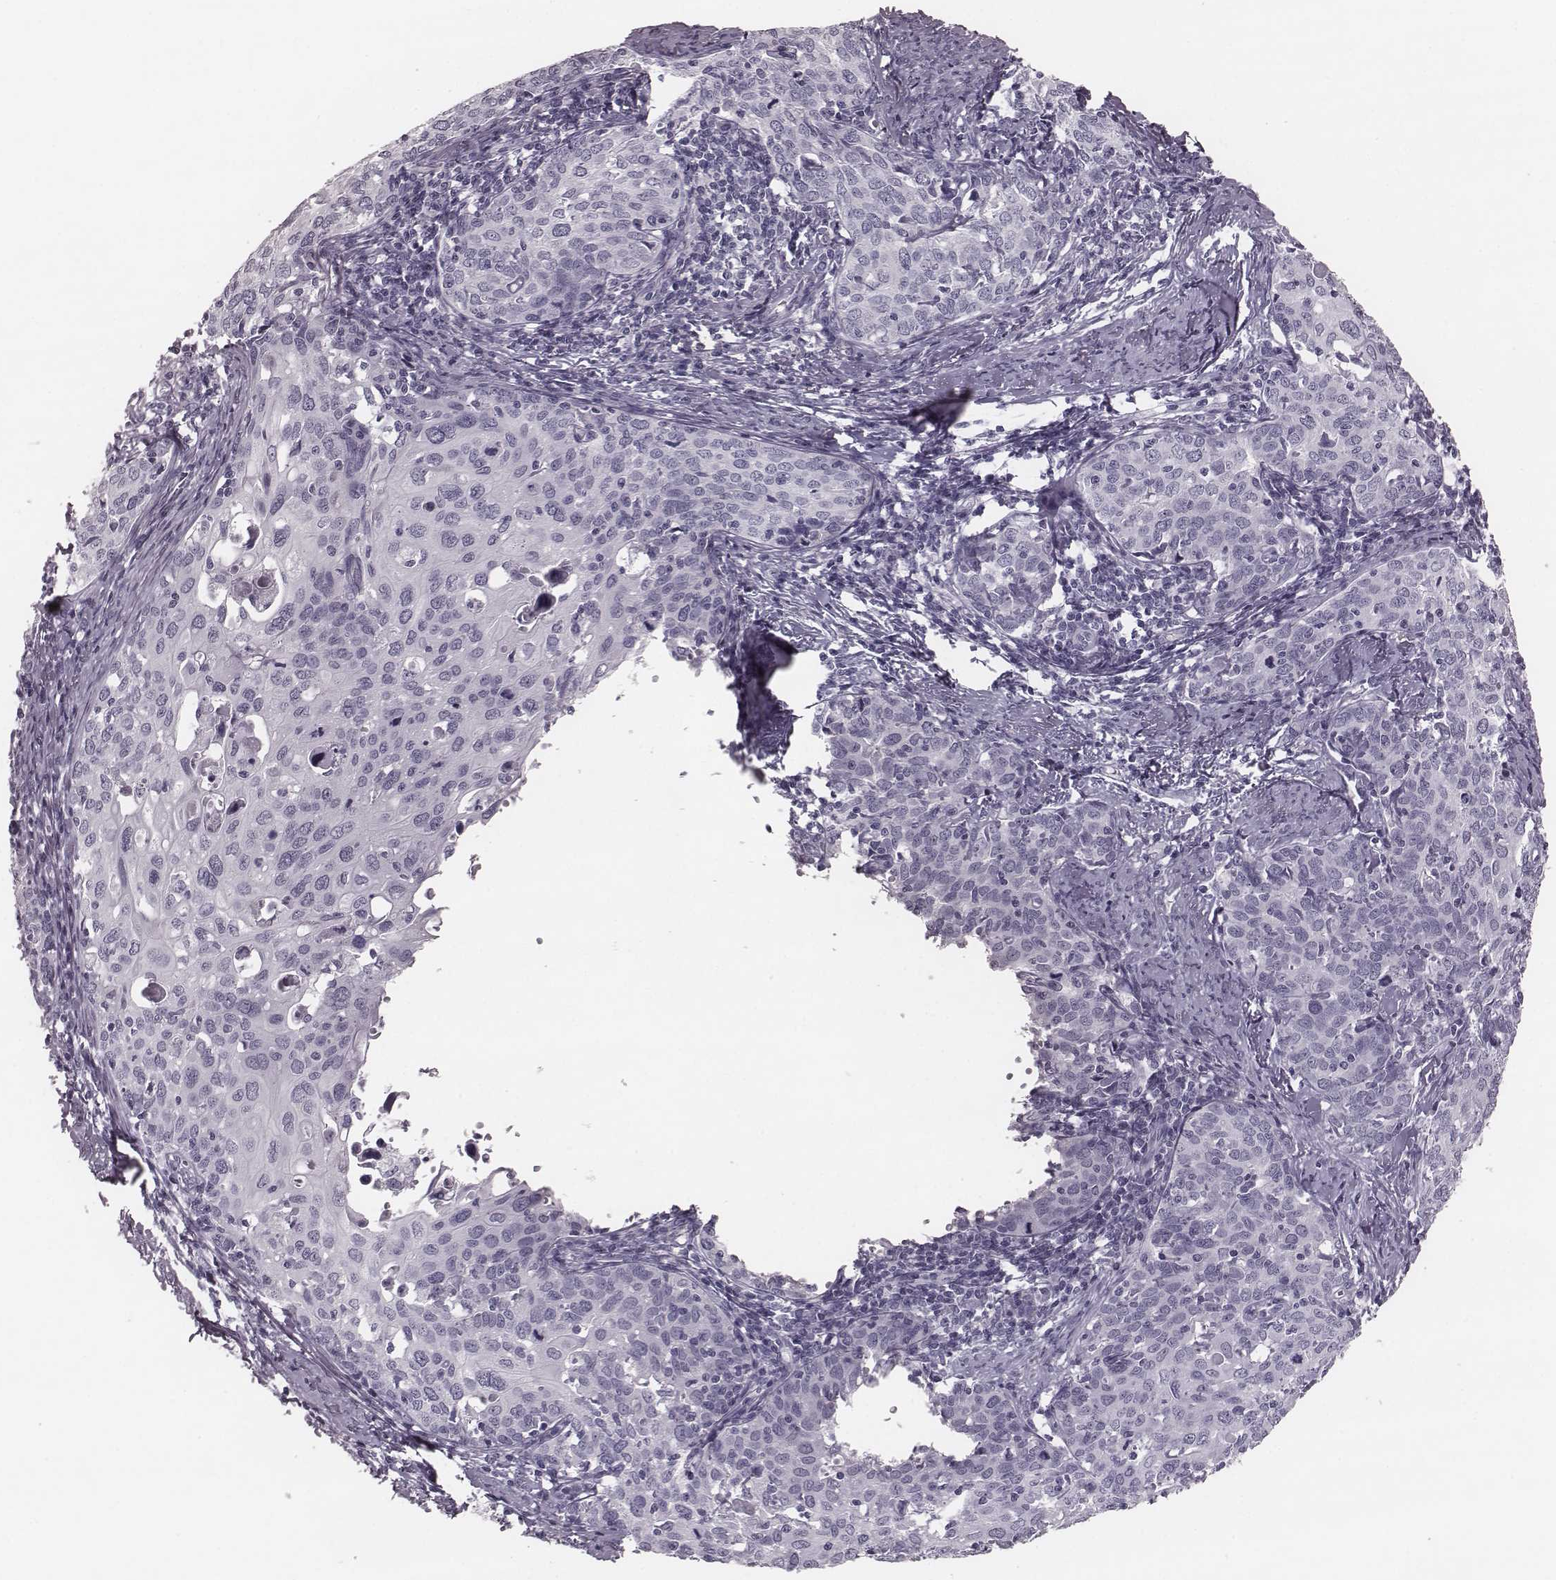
{"staining": {"intensity": "negative", "quantity": "none", "location": "none"}, "tissue": "cervical cancer", "cell_type": "Tumor cells", "image_type": "cancer", "snomed": [{"axis": "morphology", "description": "Squamous cell carcinoma, NOS"}, {"axis": "topography", "description": "Cervix"}], "caption": "A high-resolution micrograph shows IHC staining of squamous cell carcinoma (cervical), which demonstrates no significant staining in tumor cells.", "gene": "KRT74", "patient": {"sex": "female", "age": 62}}